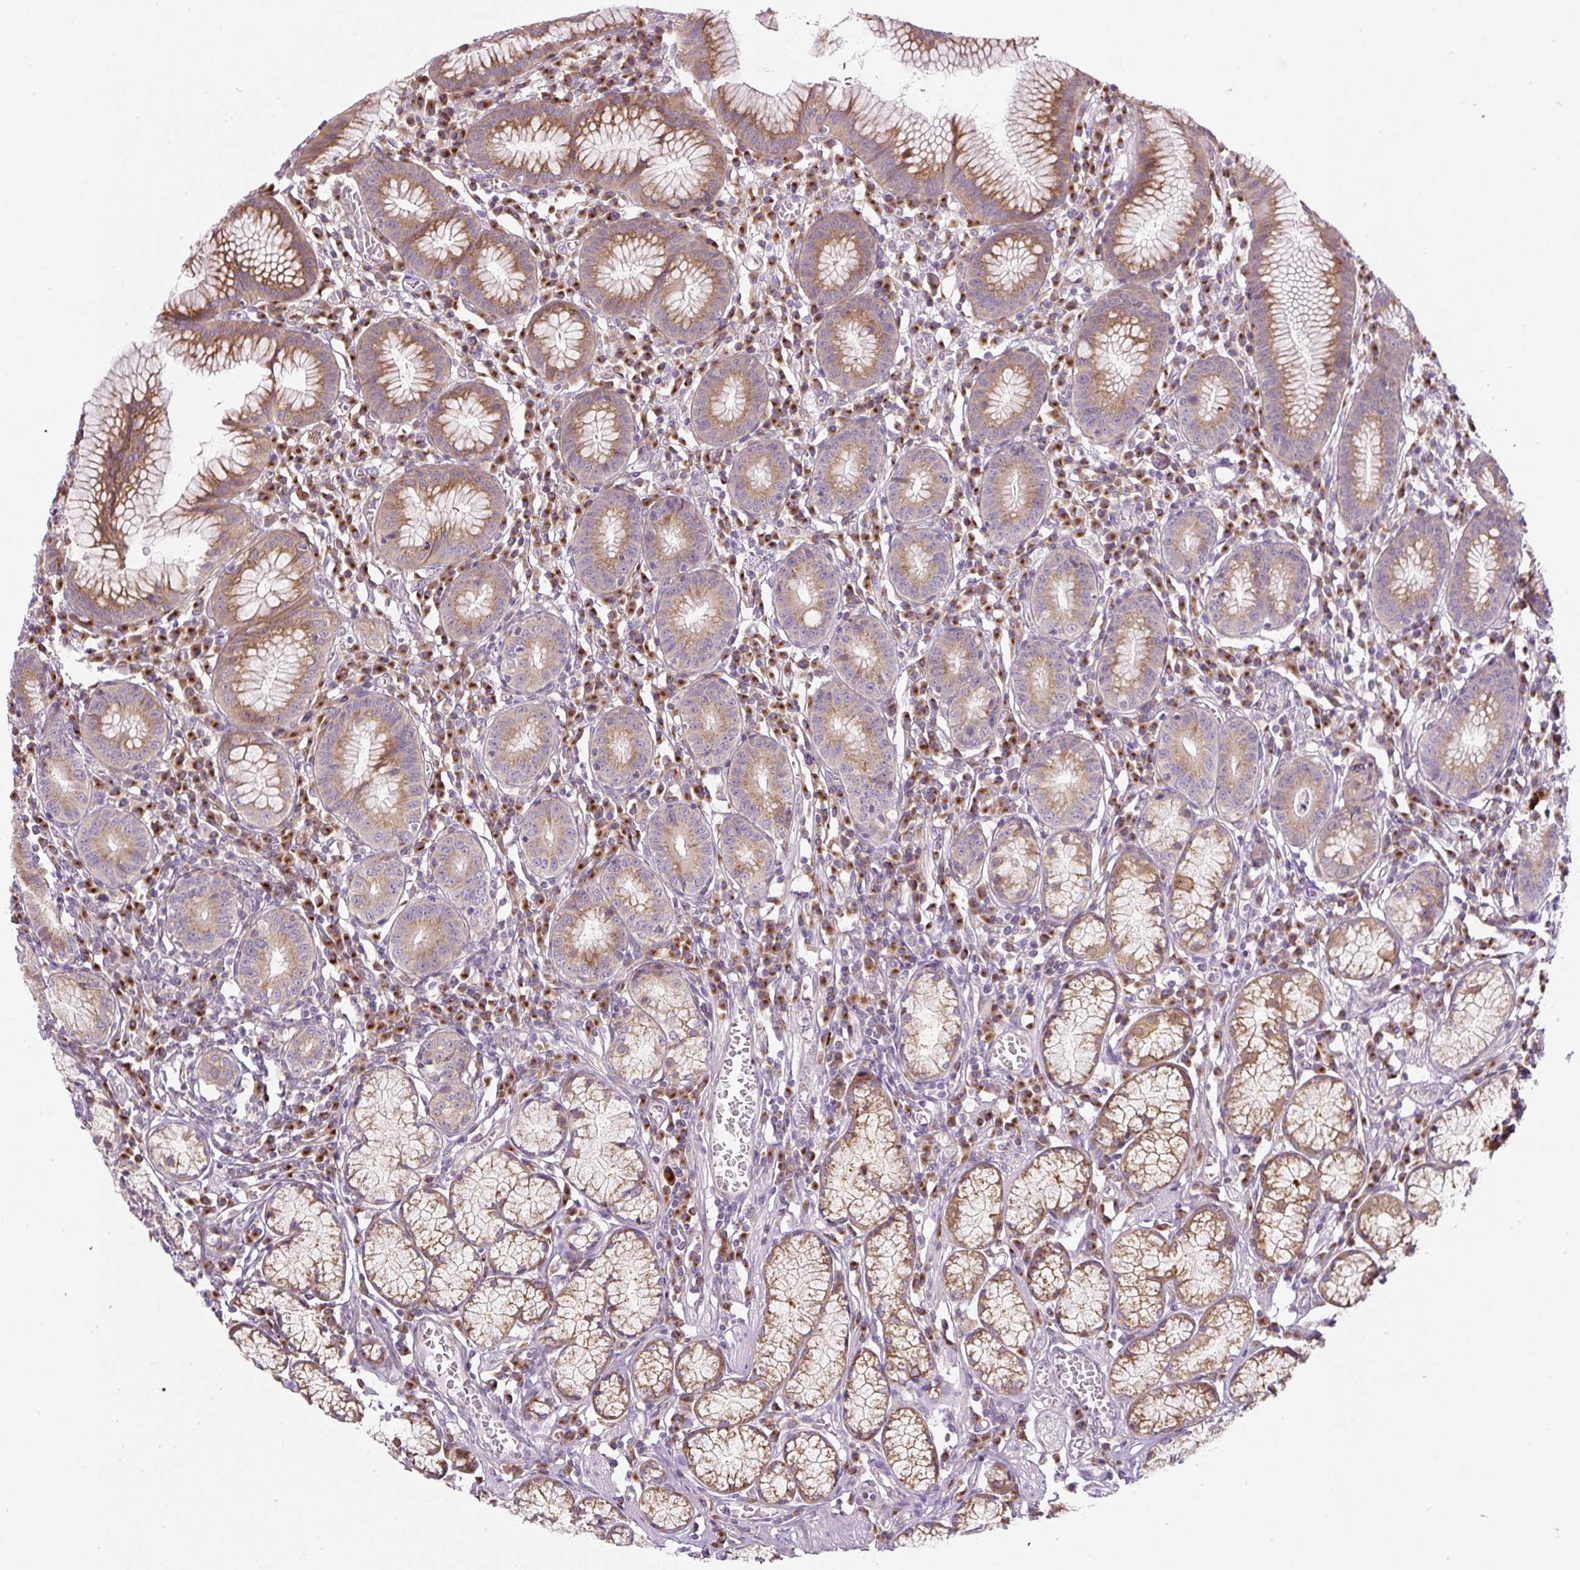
{"staining": {"intensity": "moderate", "quantity": ">75%", "location": "cytoplasmic/membranous"}, "tissue": "stomach", "cell_type": "Glandular cells", "image_type": "normal", "snomed": [{"axis": "morphology", "description": "Normal tissue, NOS"}, {"axis": "topography", "description": "Stomach"}], "caption": "Unremarkable stomach was stained to show a protein in brown. There is medium levels of moderate cytoplasmic/membranous staining in about >75% of glandular cells. (Stains: DAB (3,3'-diaminobenzidine) in brown, nuclei in blue, Microscopy: brightfield microscopy at high magnification).", "gene": "MLX", "patient": {"sex": "male", "age": 55}}